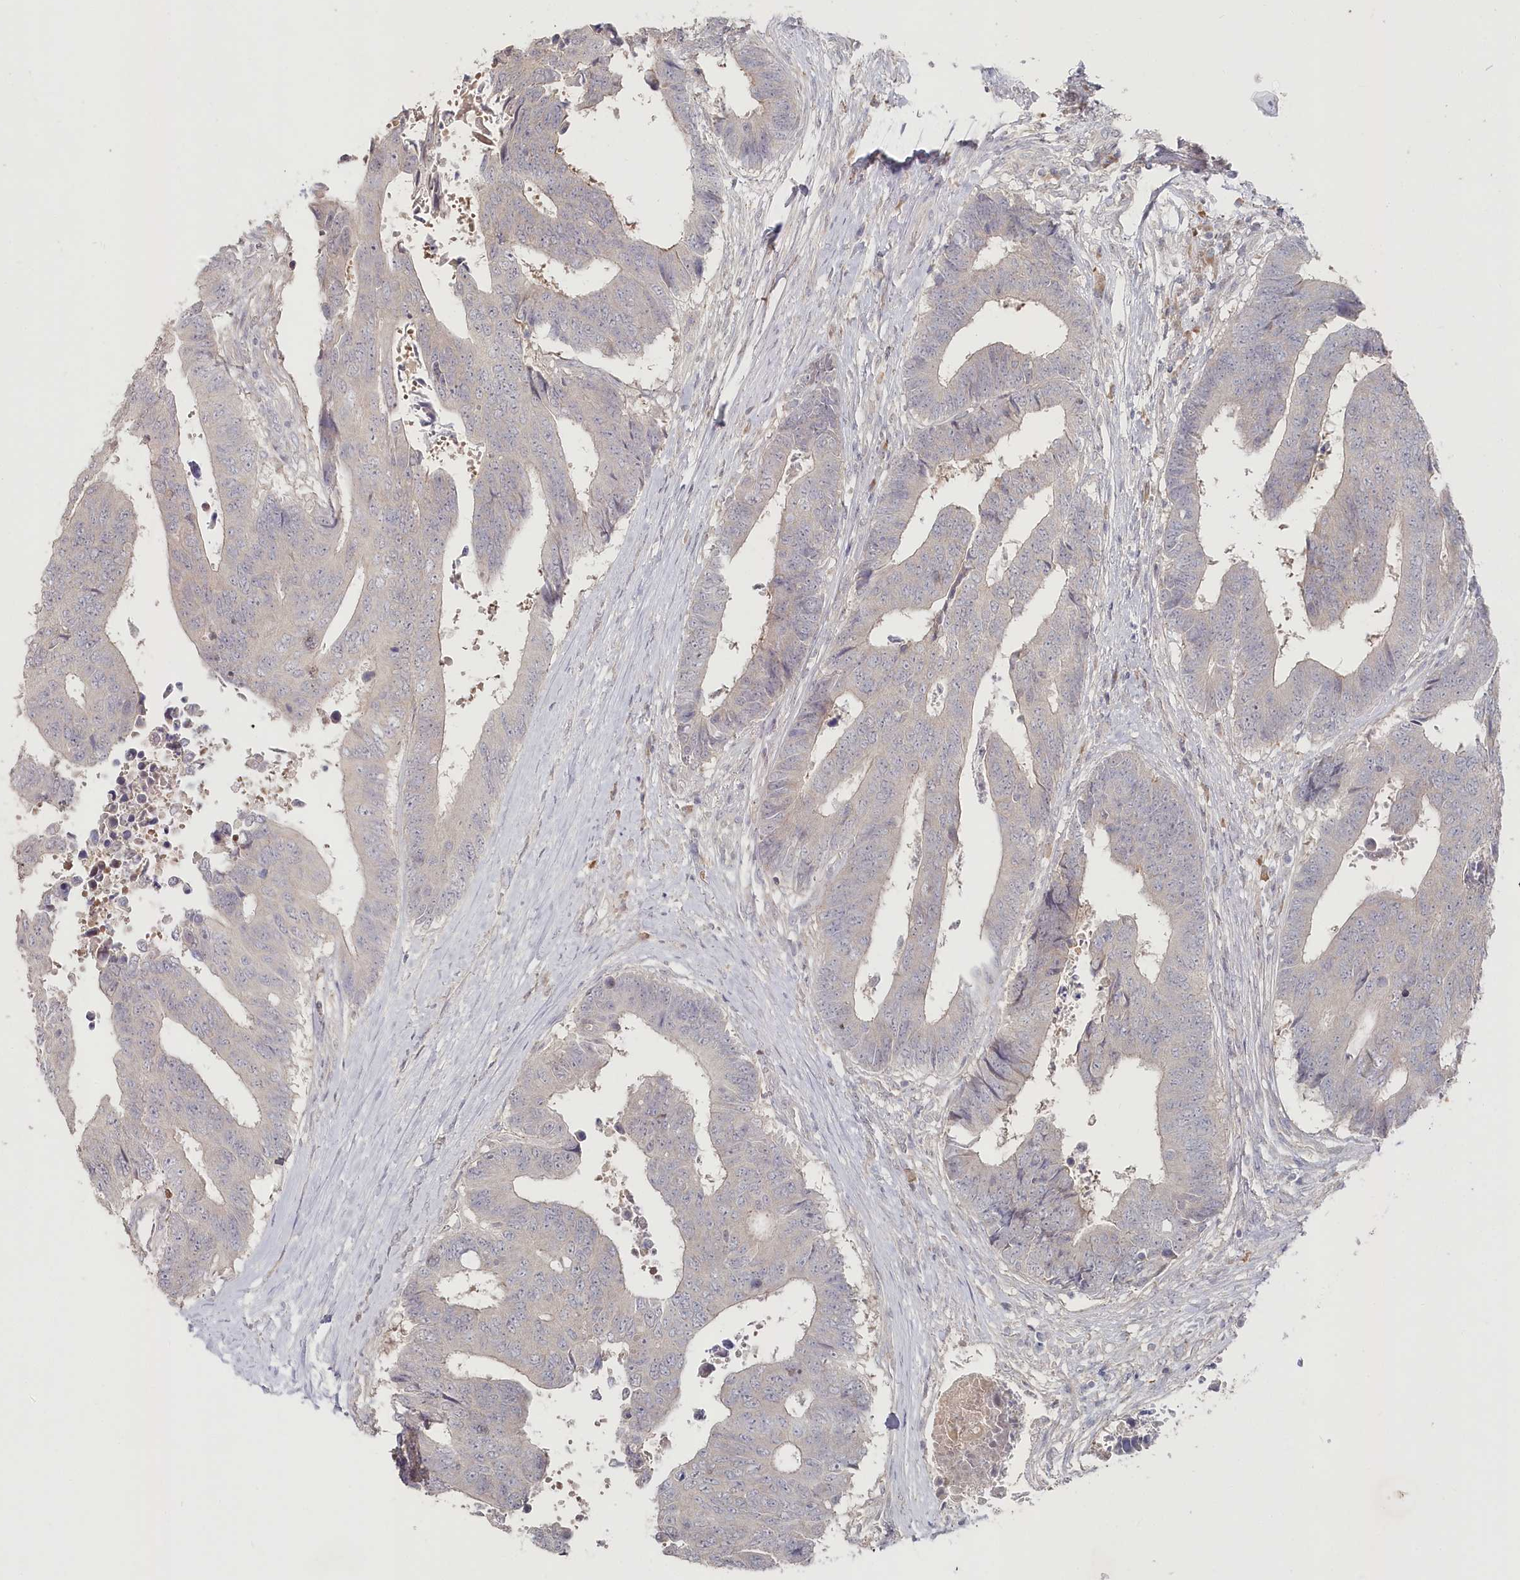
{"staining": {"intensity": "negative", "quantity": "none", "location": "none"}, "tissue": "colorectal cancer", "cell_type": "Tumor cells", "image_type": "cancer", "snomed": [{"axis": "morphology", "description": "Adenocarcinoma, NOS"}, {"axis": "topography", "description": "Rectum"}], "caption": "Colorectal adenocarcinoma stained for a protein using IHC reveals no expression tumor cells.", "gene": "TGFBRAP1", "patient": {"sex": "male", "age": 84}}